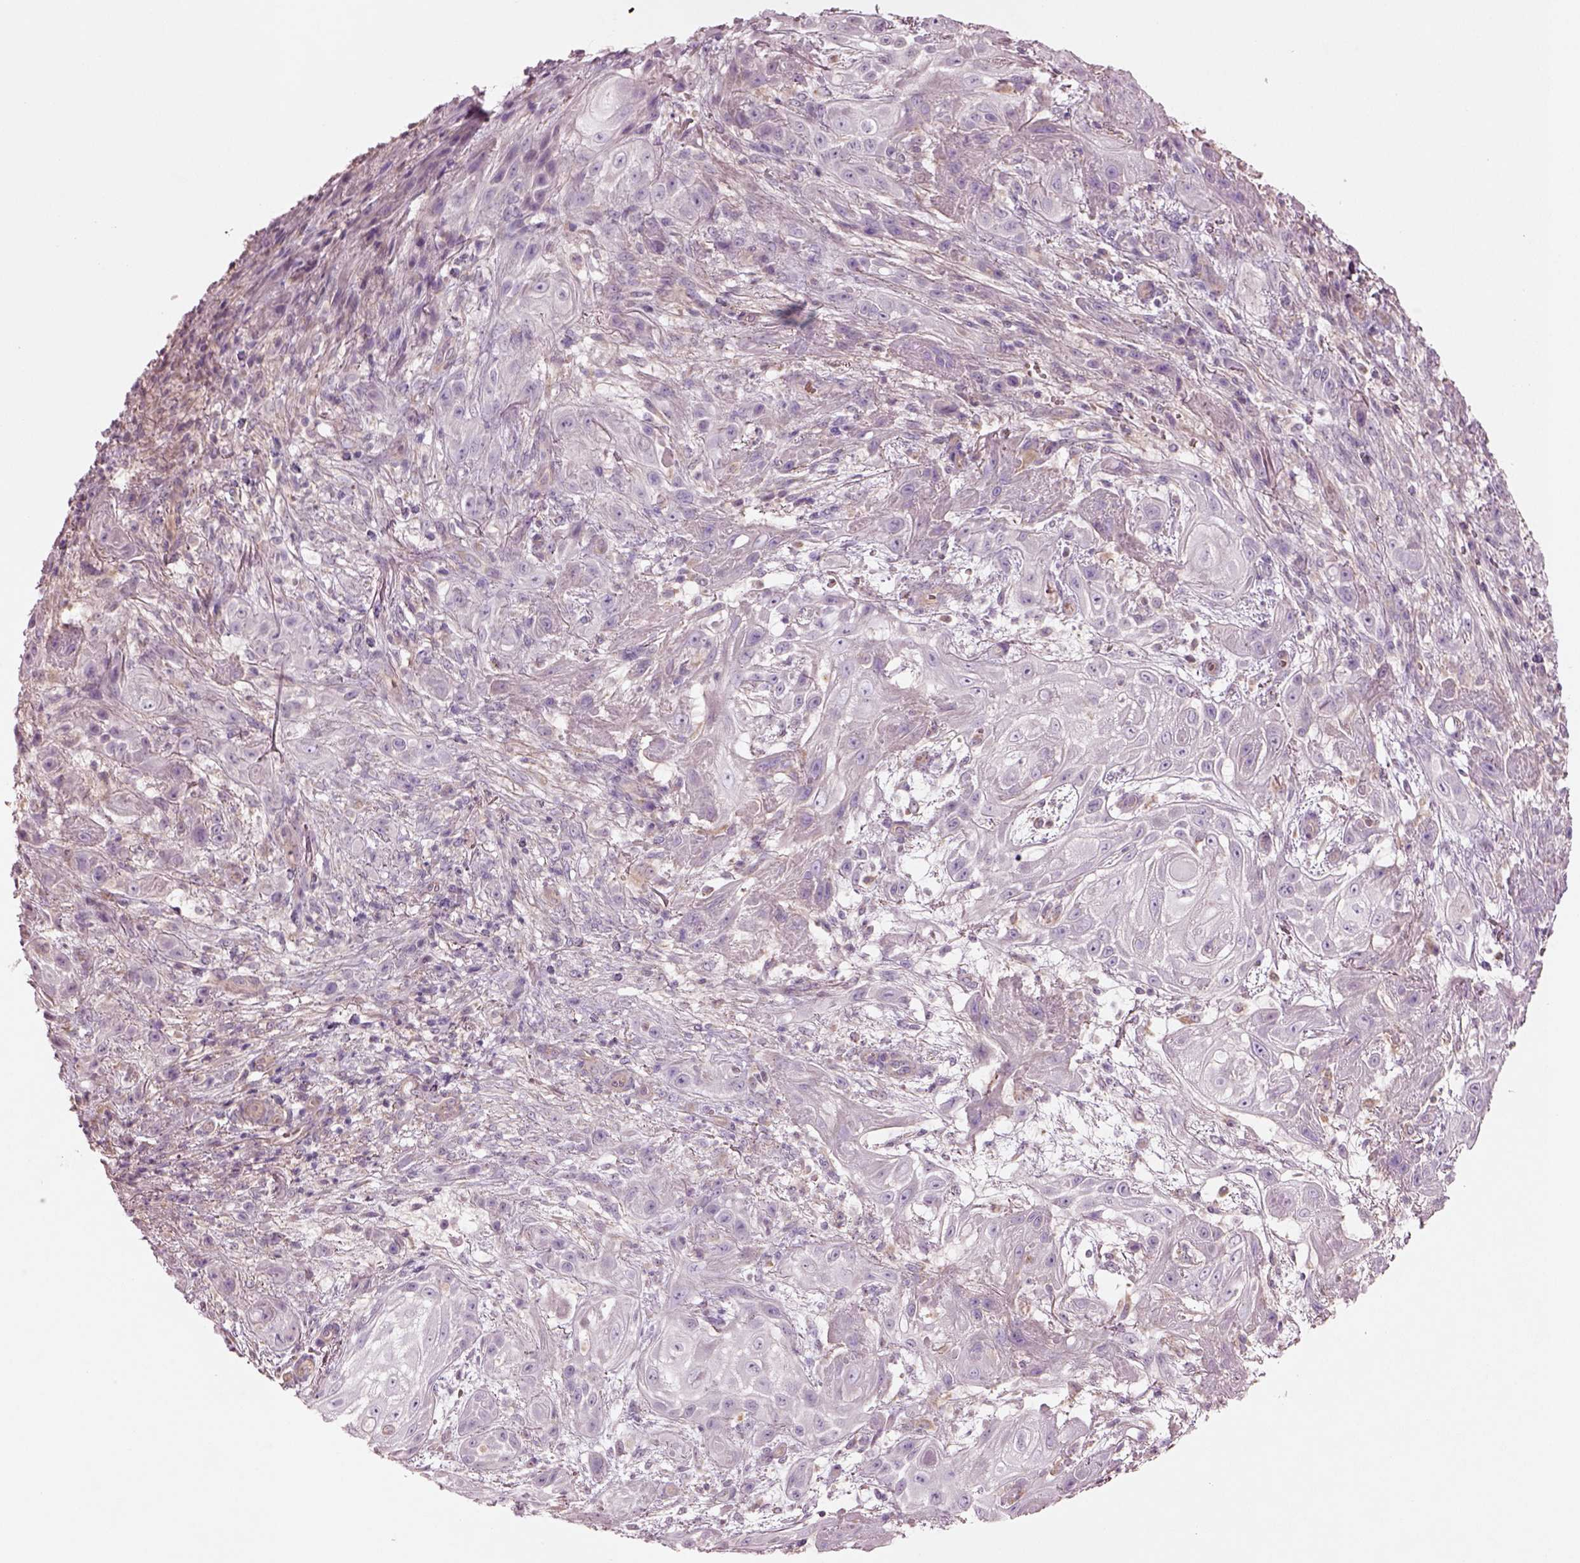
{"staining": {"intensity": "negative", "quantity": "none", "location": "none"}, "tissue": "skin cancer", "cell_type": "Tumor cells", "image_type": "cancer", "snomed": [{"axis": "morphology", "description": "Squamous cell carcinoma, NOS"}, {"axis": "topography", "description": "Skin"}], "caption": "A high-resolution photomicrograph shows immunohistochemistry staining of skin cancer, which exhibits no significant expression in tumor cells. The staining was performed using DAB (3,3'-diaminobenzidine) to visualize the protein expression in brown, while the nuclei were stained in blue with hematoxylin (Magnification: 20x).", "gene": "DUOXA2", "patient": {"sex": "male", "age": 62}}